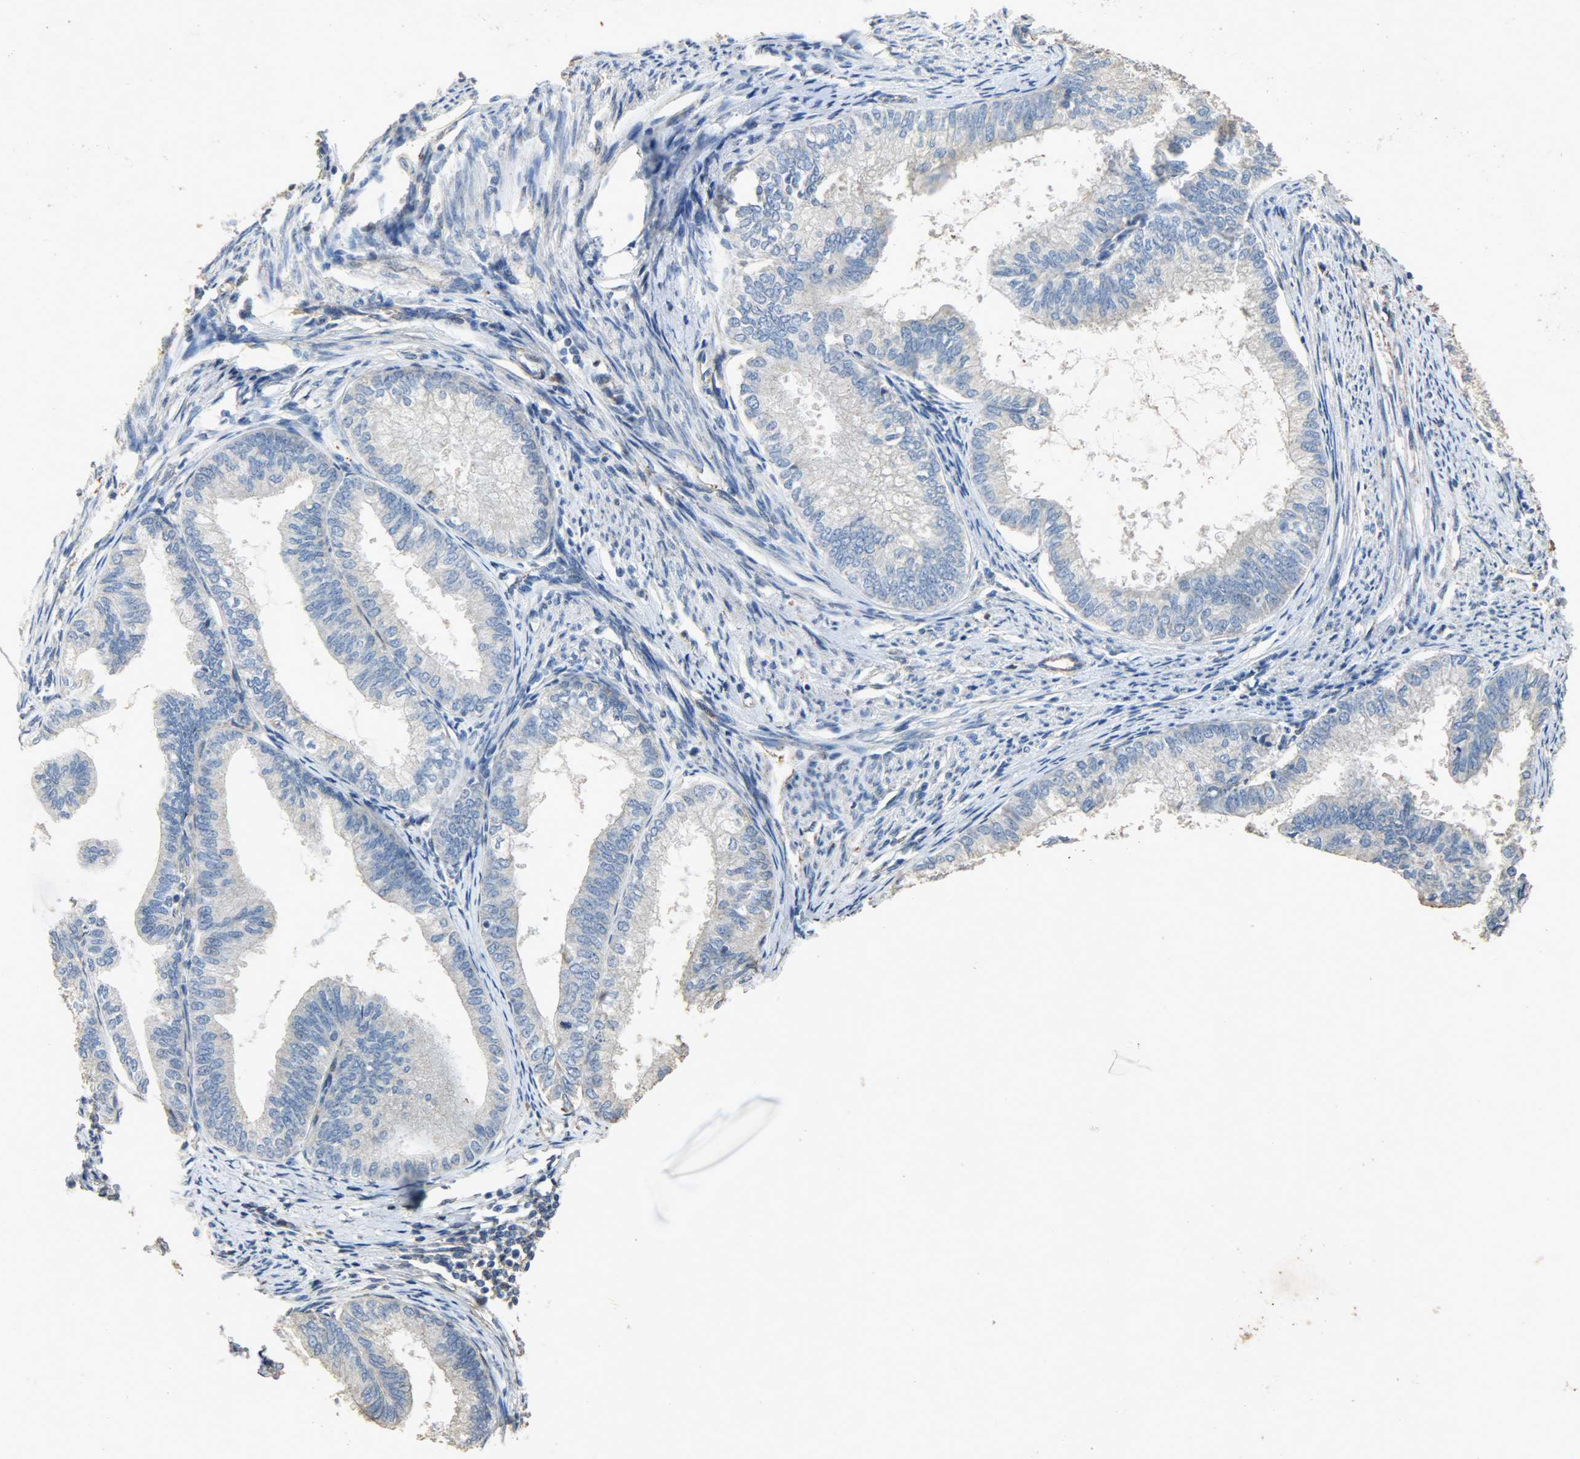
{"staining": {"intensity": "negative", "quantity": "none", "location": "none"}, "tissue": "endometrial cancer", "cell_type": "Tumor cells", "image_type": "cancer", "snomed": [{"axis": "morphology", "description": "Adenocarcinoma, NOS"}, {"axis": "topography", "description": "Endometrium"}], "caption": "Immunohistochemistry histopathology image of neoplastic tissue: endometrial cancer (adenocarcinoma) stained with DAB (3,3'-diaminobenzidine) demonstrates no significant protein staining in tumor cells.", "gene": "TPM4", "patient": {"sex": "female", "age": 86}}